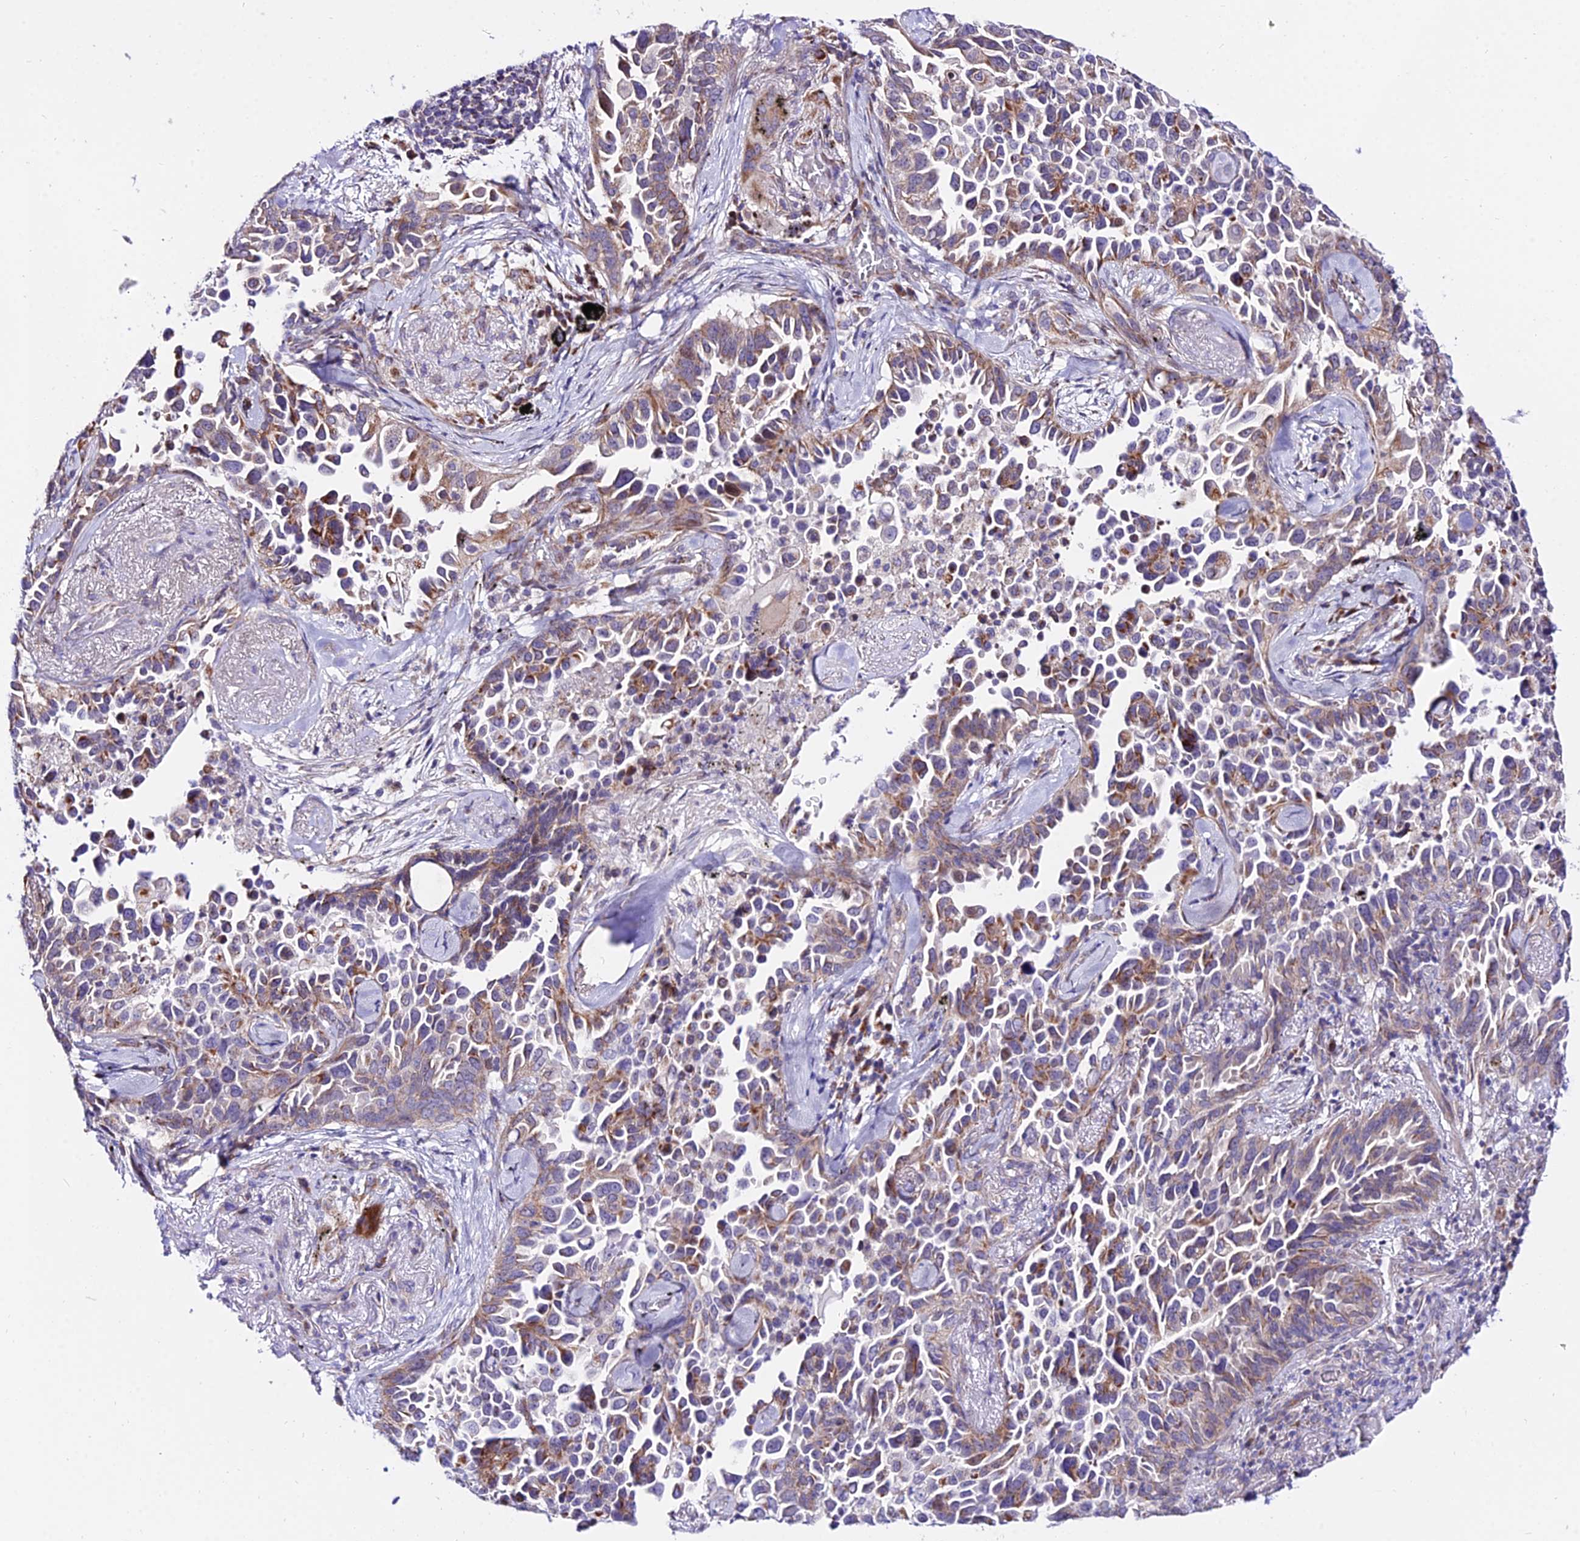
{"staining": {"intensity": "moderate", "quantity": ">75%", "location": "cytoplasmic/membranous"}, "tissue": "lung cancer", "cell_type": "Tumor cells", "image_type": "cancer", "snomed": [{"axis": "morphology", "description": "Adenocarcinoma, NOS"}, {"axis": "topography", "description": "Lung"}], "caption": "Lung adenocarcinoma stained with a protein marker shows moderate staining in tumor cells.", "gene": "ATP5PB", "patient": {"sex": "female", "age": 67}}